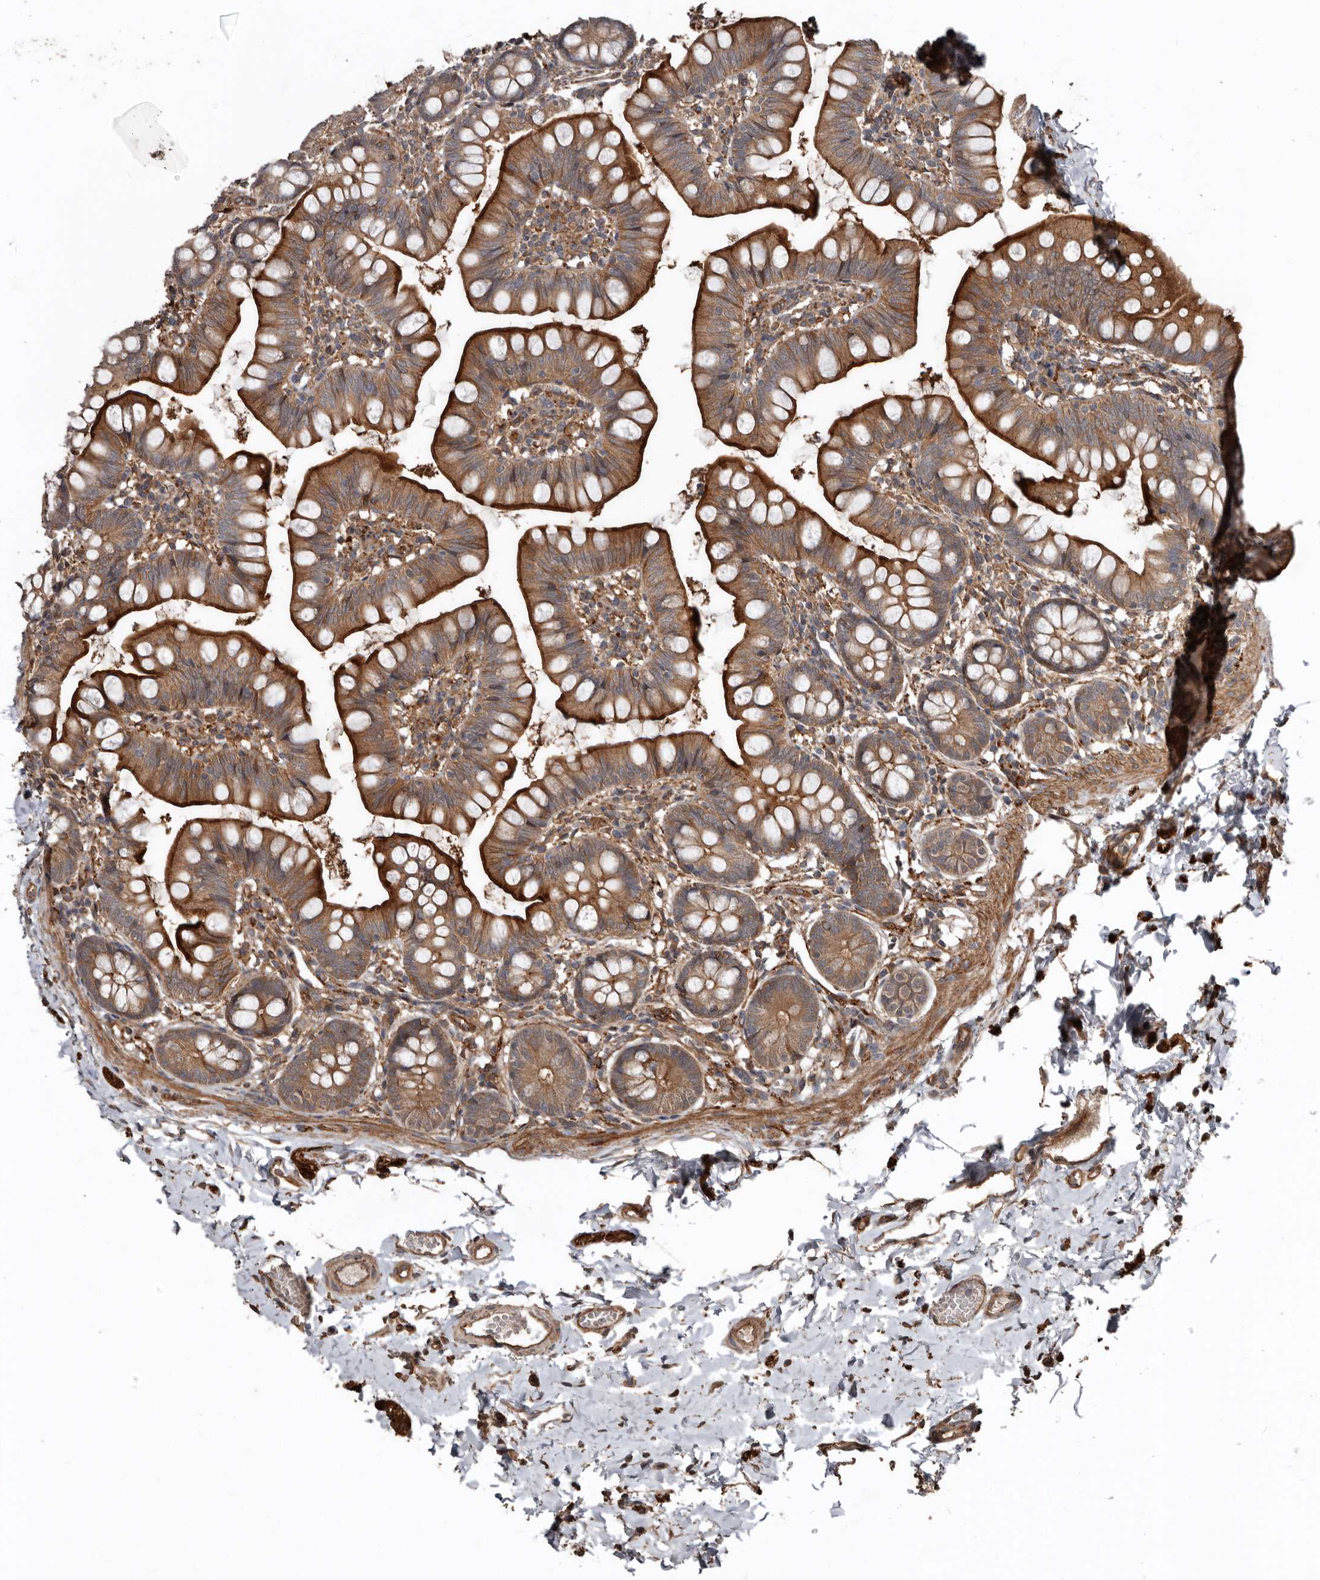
{"staining": {"intensity": "strong", "quantity": ">75%", "location": "cytoplasmic/membranous"}, "tissue": "small intestine", "cell_type": "Glandular cells", "image_type": "normal", "snomed": [{"axis": "morphology", "description": "Normal tissue, NOS"}, {"axis": "topography", "description": "Small intestine"}], "caption": "Small intestine stained with DAB immunohistochemistry (IHC) exhibits high levels of strong cytoplasmic/membranous expression in approximately >75% of glandular cells. (Stains: DAB (3,3'-diaminobenzidine) in brown, nuclei in blue, Microscopy: brightfield microscopy at high magnification).", "gene": "EXOC3L1", "patient": {"sex": "male", "age": 7}}